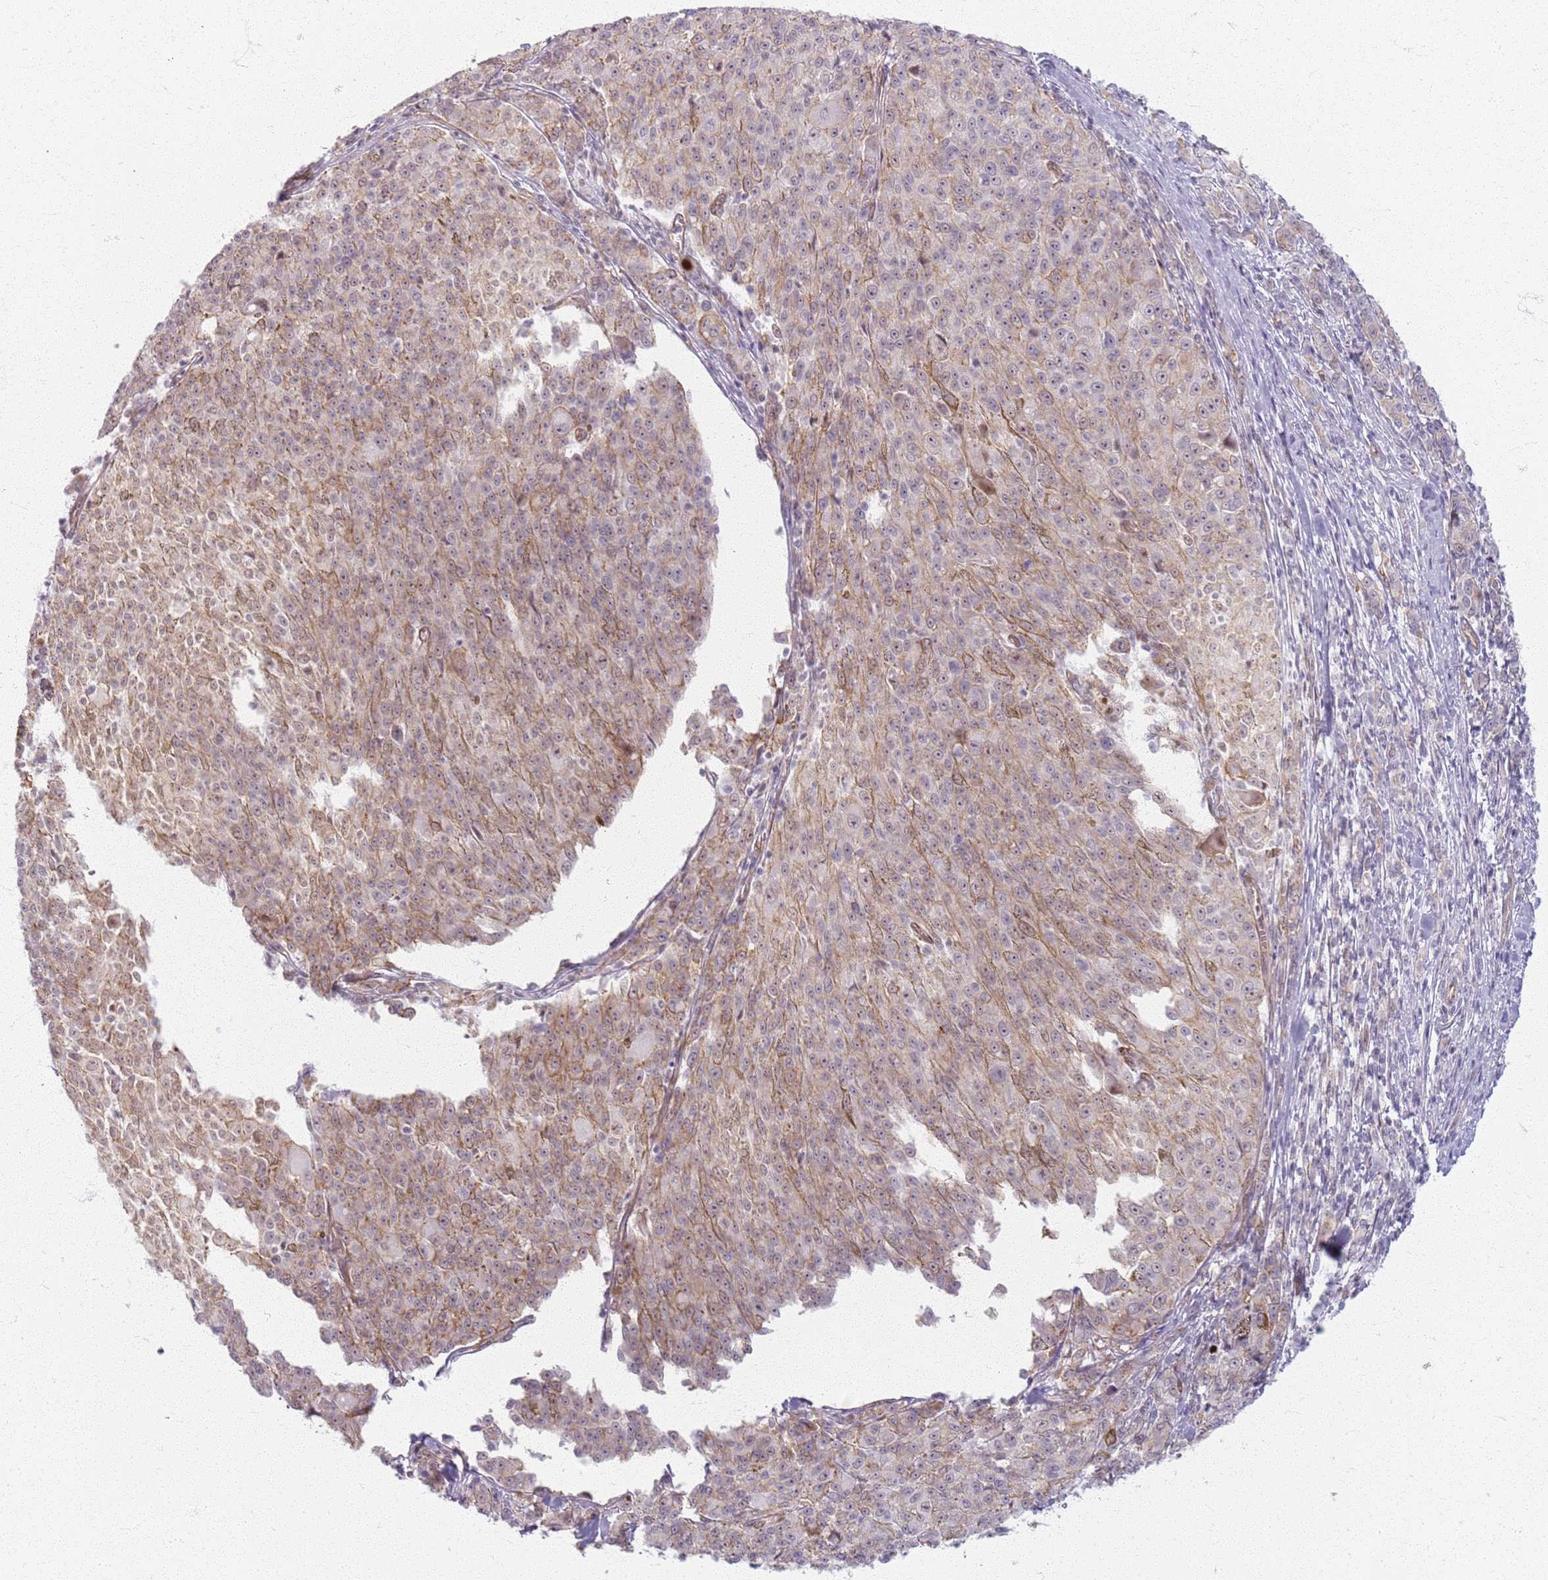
{"staining": {"intensity": "weak", "quantity": "25%-75%", "location": "cytoplasmic/membranous,nuclear"}, "tissue": "melanoma", "cell_type": "Tumor cells", "image_type": "cancer", "snomed": [{"axis": "morphology", "description": "Malignant melanoma, NOS"}, {"axis": "topography", "description": "Skin"}], "caption": "This image displays malignant melanoma stained with immunohistochemistry to label a protein in brown. The cytoplasmic/membranous and nuclear of tumor cells show weak positivity for the protein. Nuclei are counter-stained blue.", "gene": "KCNA5", "patient": {"sex": "female", "age": 52}}